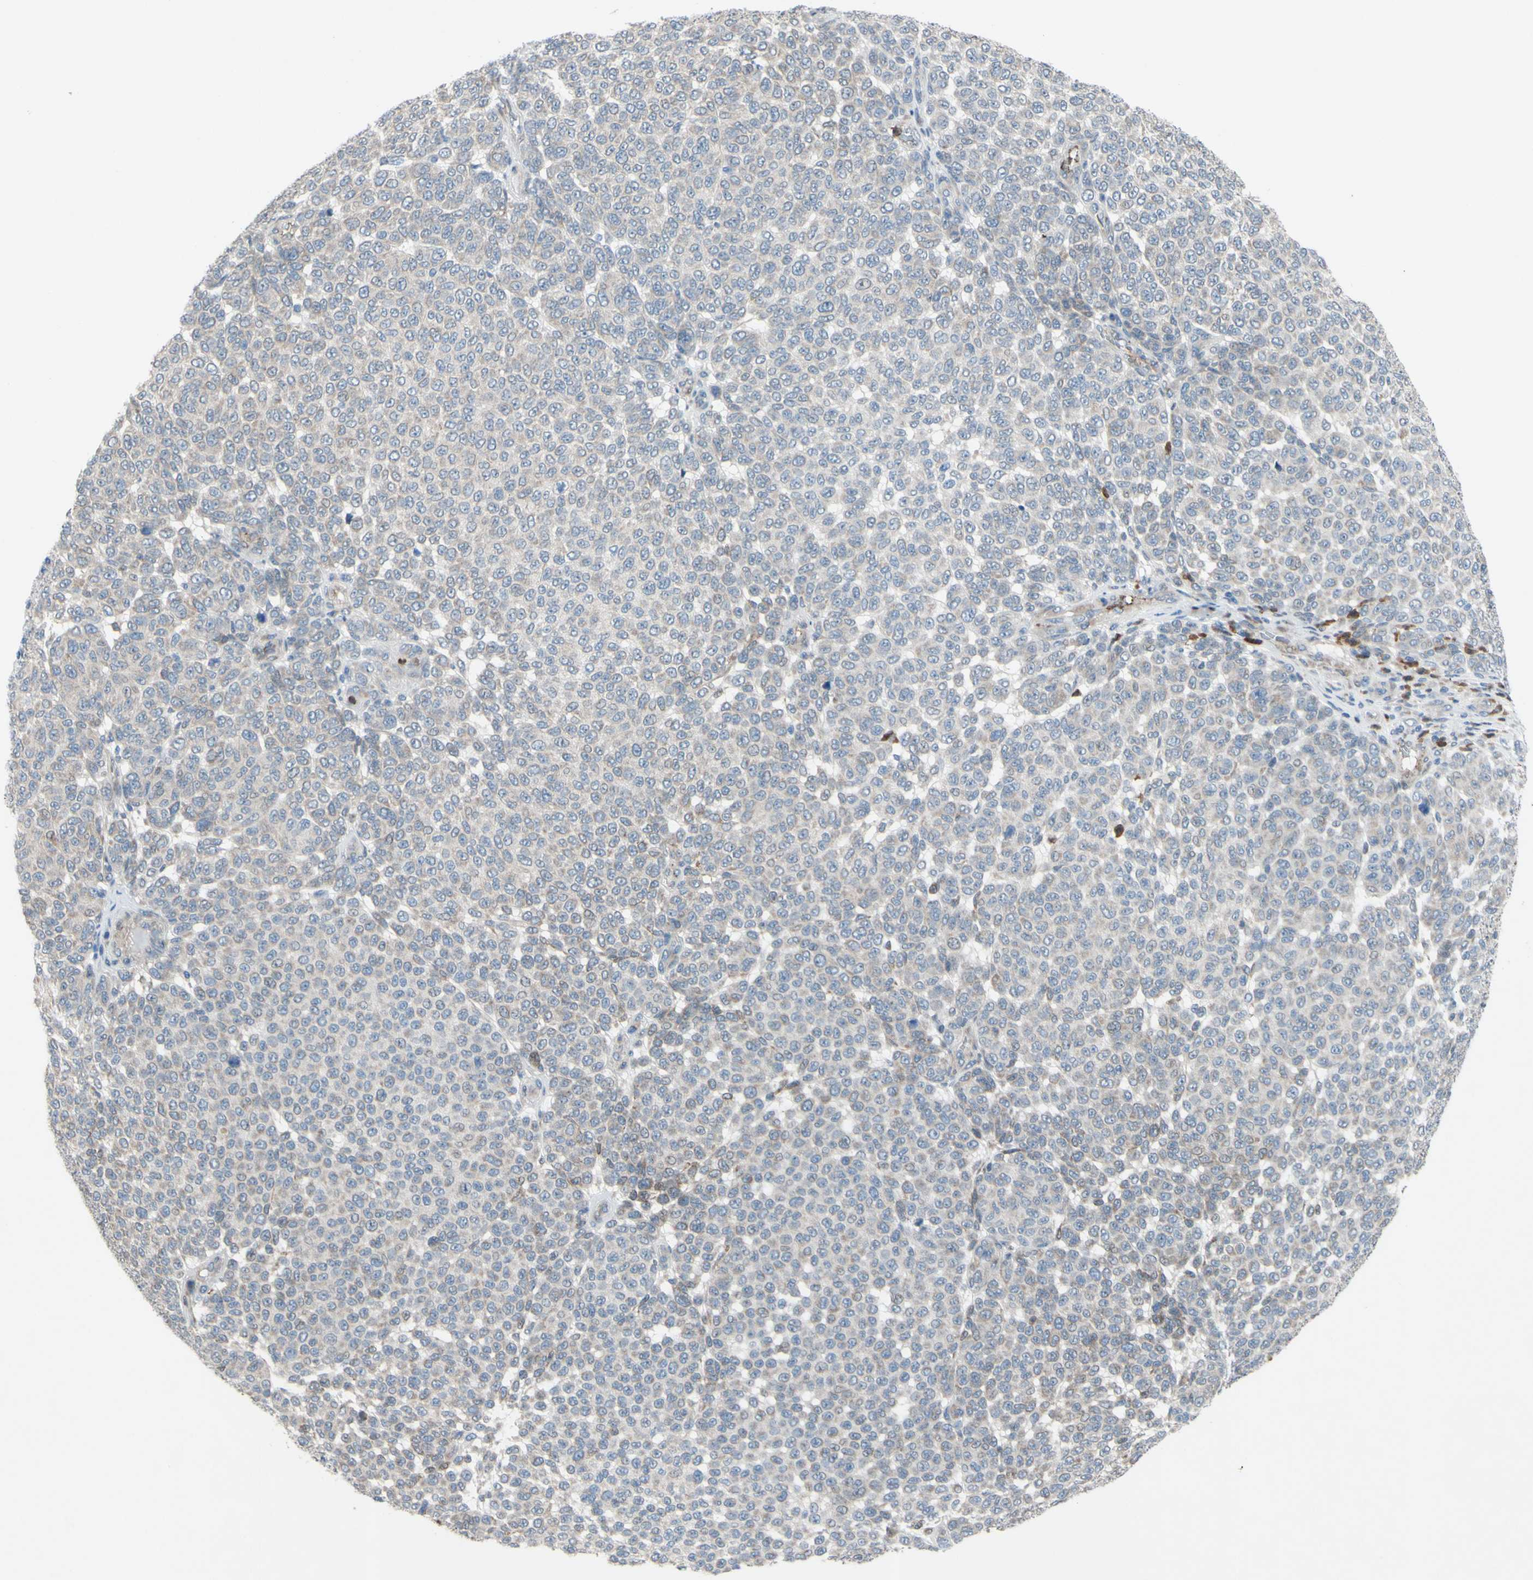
{"staining": {"intensity": "weak", "quantity": ">75%", "location": "cytoplasmic/membranous"}, "tissue": "melanoma", "cell_type": "Tumor cells", "image_type": "cancer", "snomed": [{"axis": "morphology", "description": "Malignant melanoma, NOS"}, {"axis": "topography", "description": "Skin"}], "caption": "Immunohistochemistry photomicrograph of neoplastic tissue: human malignant melanoma stained using immunohistochemistry (IHC) exhibits low levels of weak protein expression localized specifically in the cytoplasmic/membranous of tumor cells, appearing as a cytoplasmic/membranous brown color.", "gene": "GRAMD2B", "patient": {"sex": "male", "age": 59}}